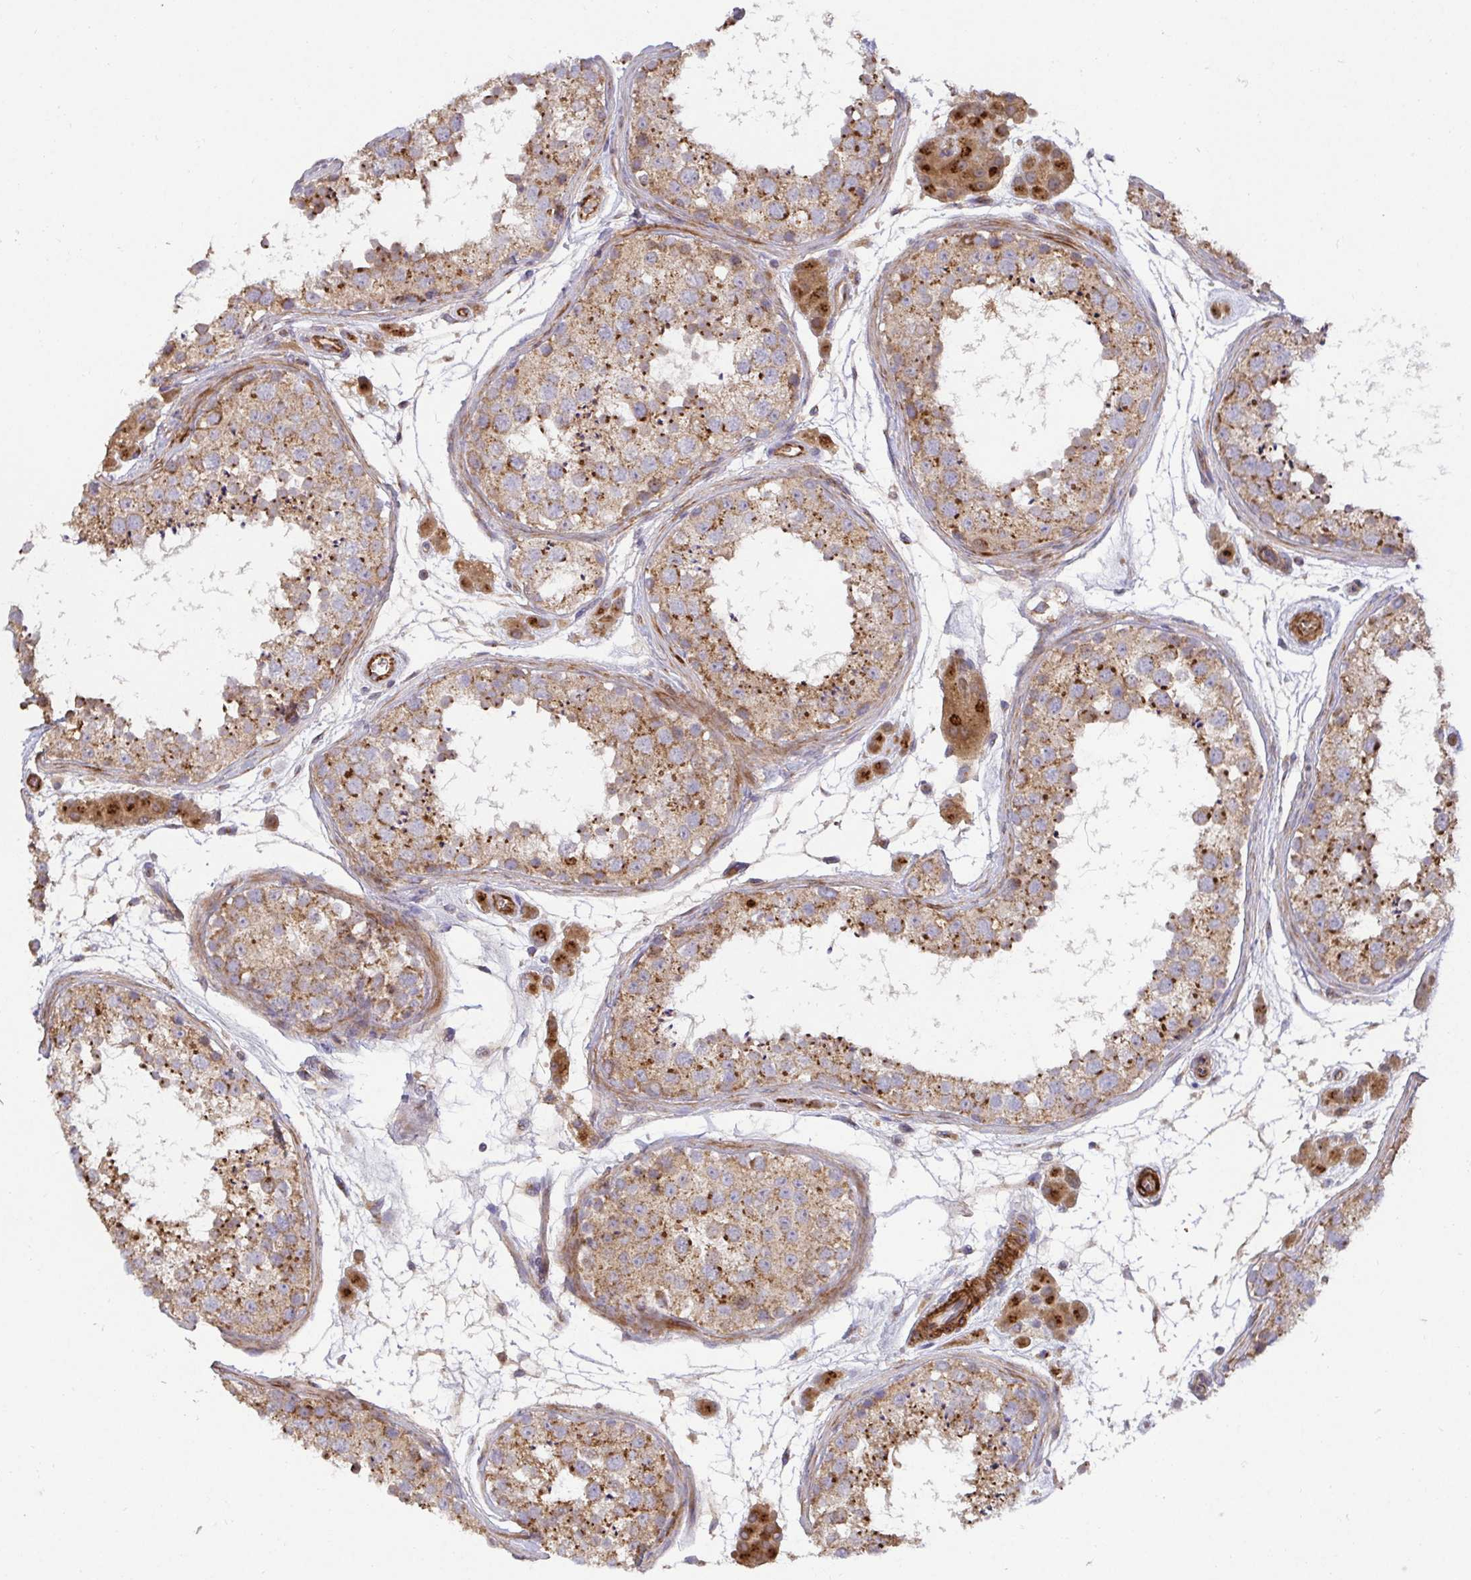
{"staining": {"intensity": "moderate", "quantity": ">75%", "location": "cytoplasmic/membranous"}, "tissue": "testis", "cell_type": "Cells in seminiferous ducts", "image_type": "normal", "snomed": [{"axis": "morphology", "description": "Normal tissue, NOS"}, {"axis": "topography", "description": "Testis"}], "caption": "Benign testis exhibits moderate cytoplasmic/membranous positivity in about >75% of cells in seminiferous ducts, visualized by immunohistochemistry.", "gene": "TM9SF4", "patient": {"sex": "male", "age": 41}}